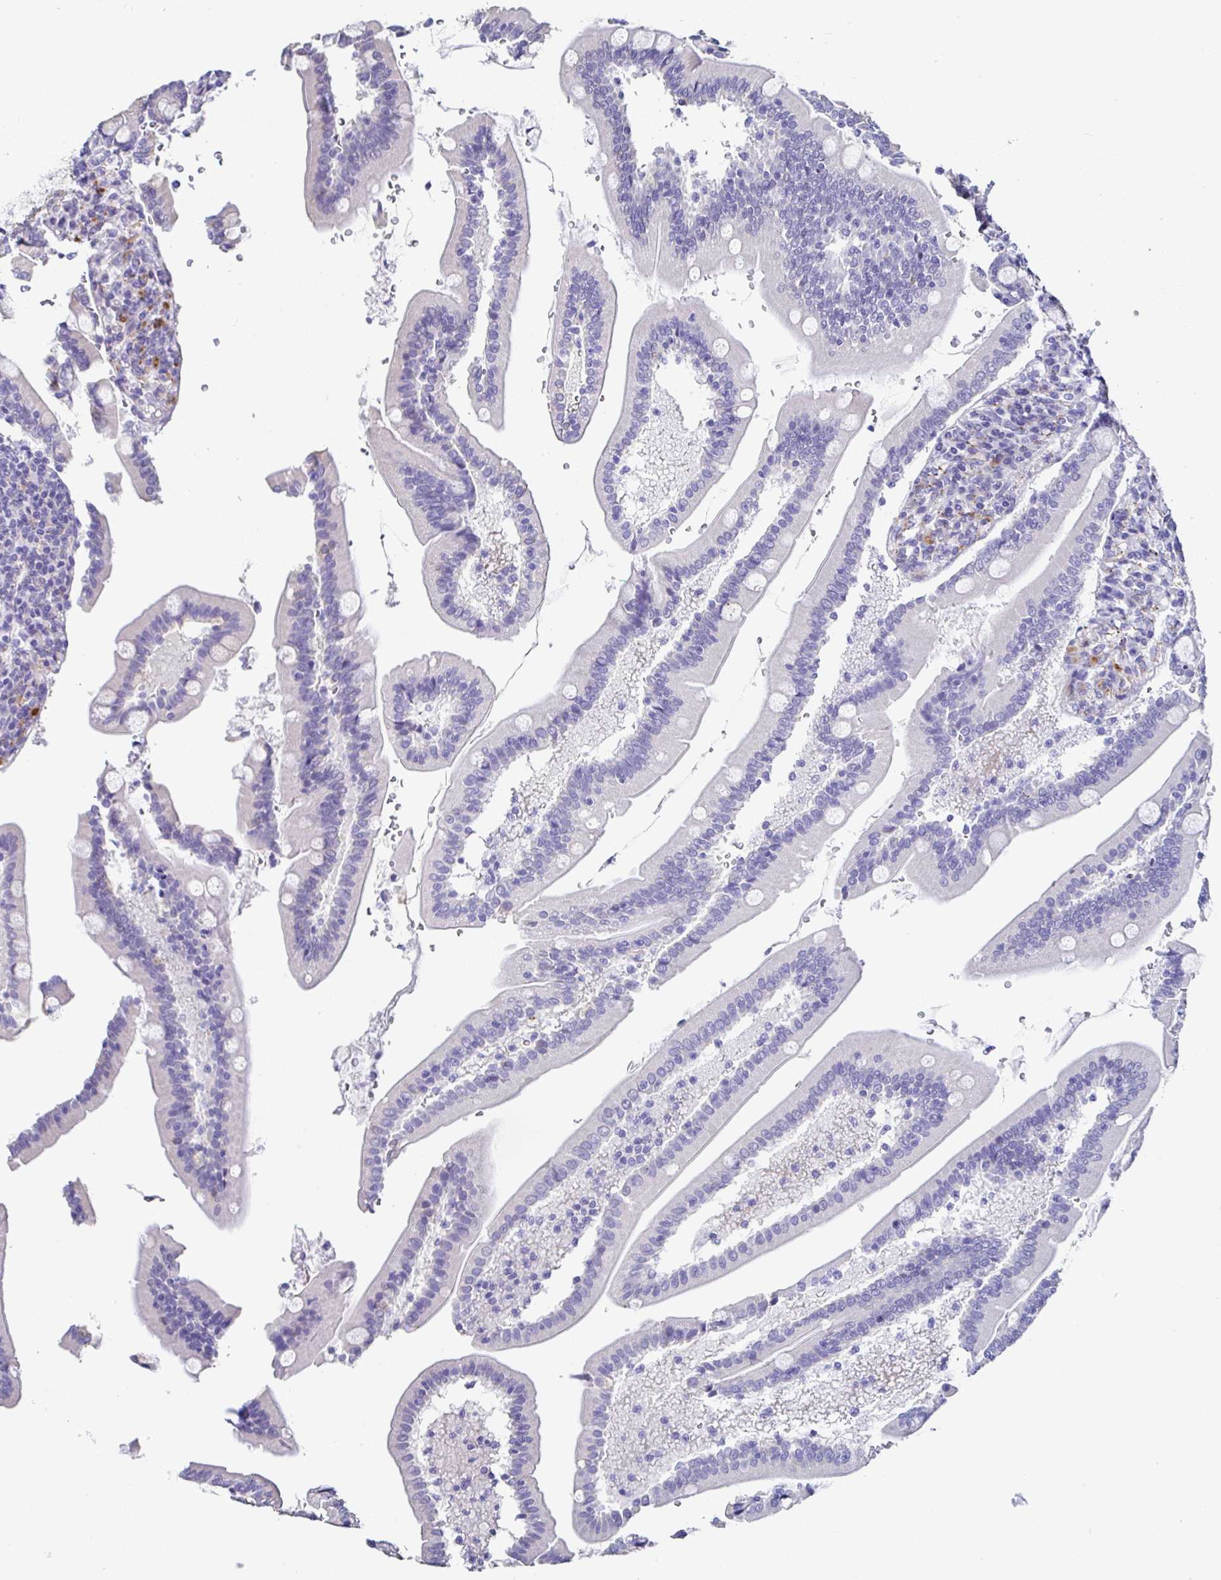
{"staining": {"intensity": "negative", "quantity": "none", "location": "none"}, "tissue": "duodenum", "cell_type": "Glandular cells", "image_type": "normal", "snomed": [{"axis": "morphology", "description": "Normal tissue, NOS"}, {"axis": "topography", "description": "Duodenum"}], "caption": "A histopathology image of duodenum stained for a protein exhibits no brown staining in glandular cells. (DAB (3,3'-diaminobenzidine) immunohistochemistry (IHC) visualized using brightfield microscopy, high magnification).", "gene": "TMPRSS11E", "patient": {"sex": "female", "age": 67}}